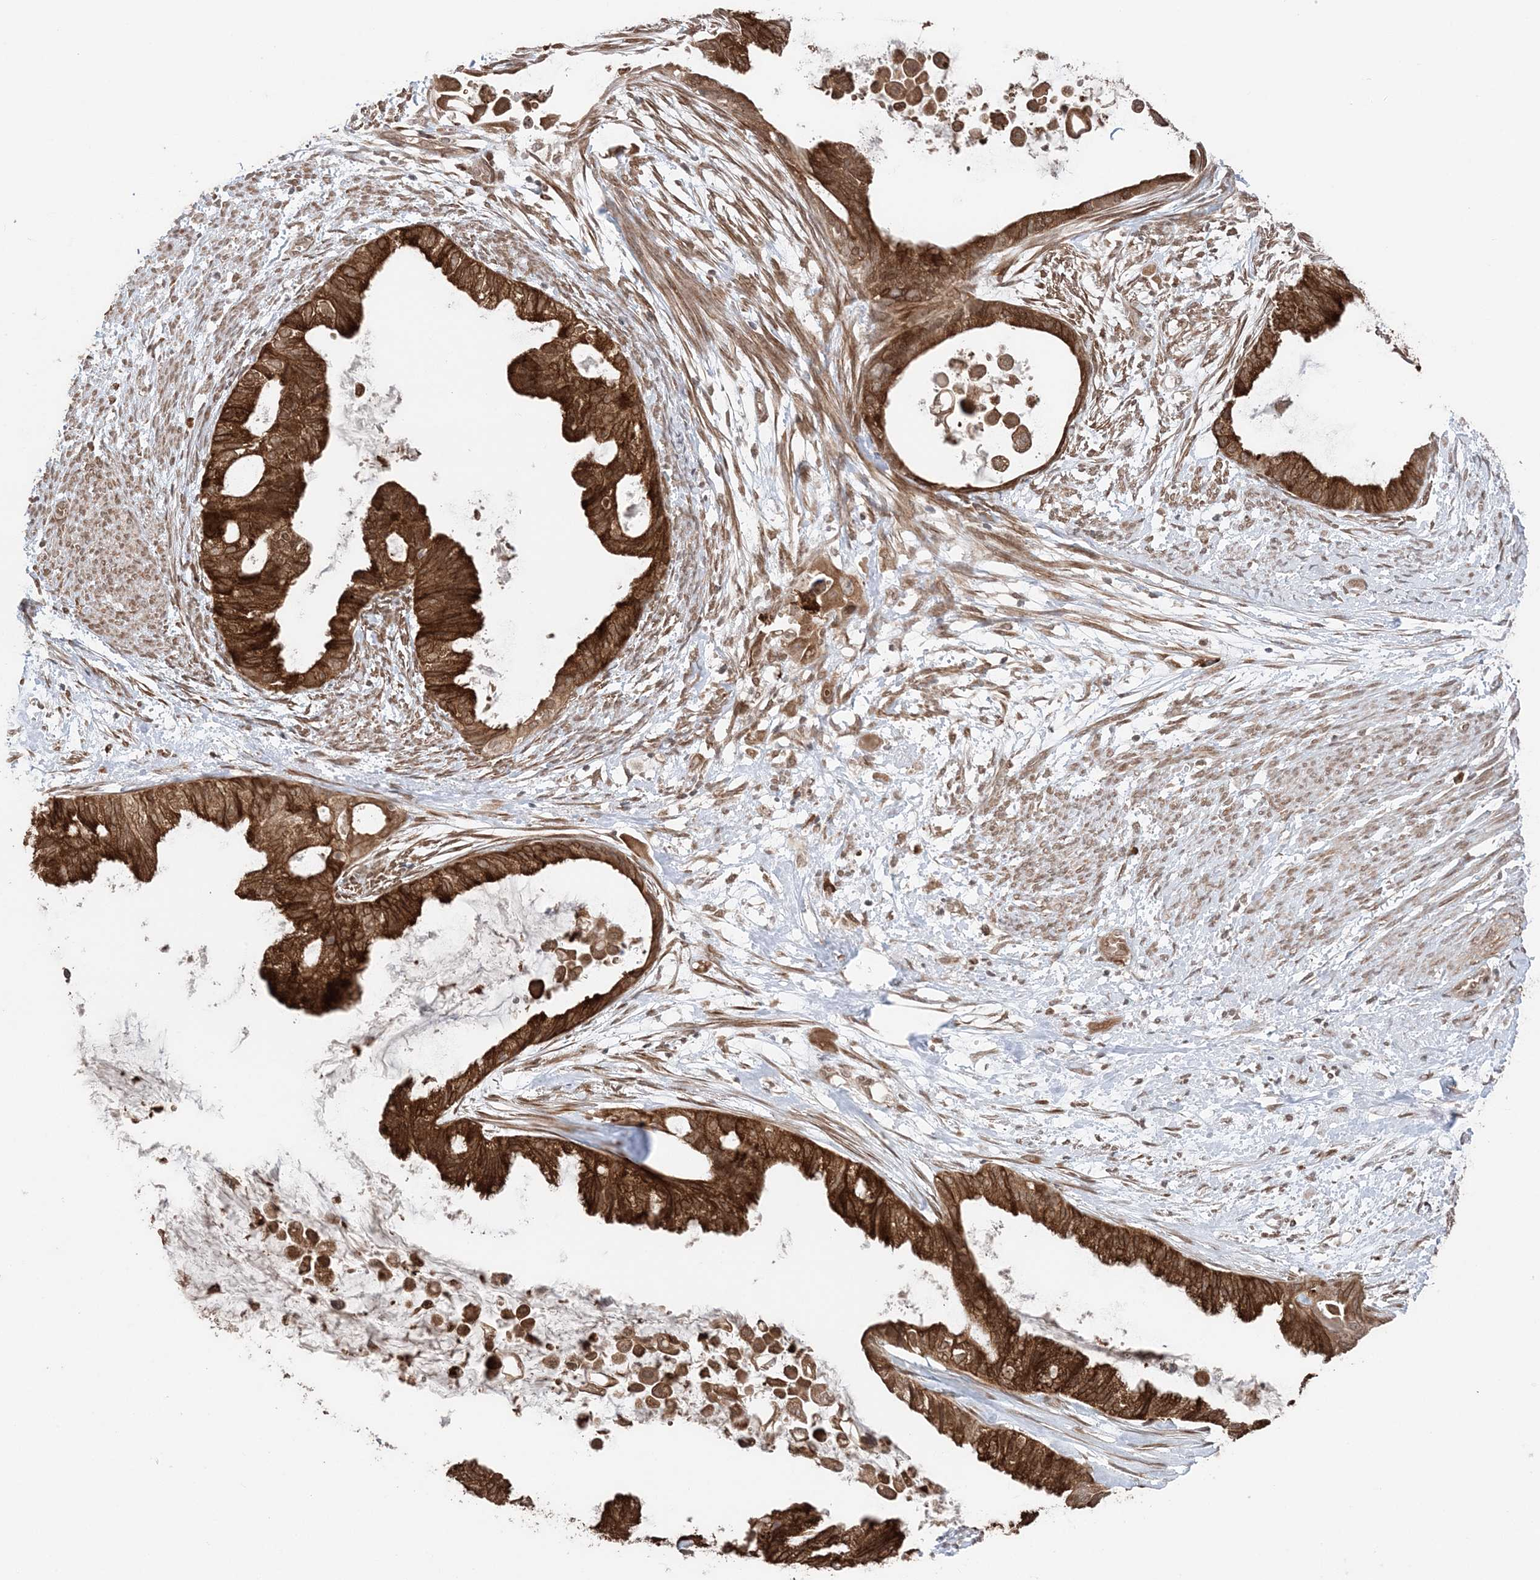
{"staining": {"intensity": "strong", "quantity": ">75%", "location": "cytoplasmic/membranous"}, "tissue": "cervical cancer", "cell_type": "Tumor cells", "image_type": "cancer", "snomed": [{"axis": "morphology", "description": "Normal tissue, NOS"}, {"axis": "morphology", "description": "Adenocarcinoma, NOS"}, {"axis": "topography", "description": "Cervix"}, {"axis": "topography", "description": "Endometrium"}], "caption": "Immunohistochemistry (DAB) staining of human cervical cancer (adenocarcinoma) demonstrates strong cytoplasmic/membranous protein positivity in about >75% of tumor cells.", "gene": "TMED10", "patient": {"sex": "female", "age": 86}}